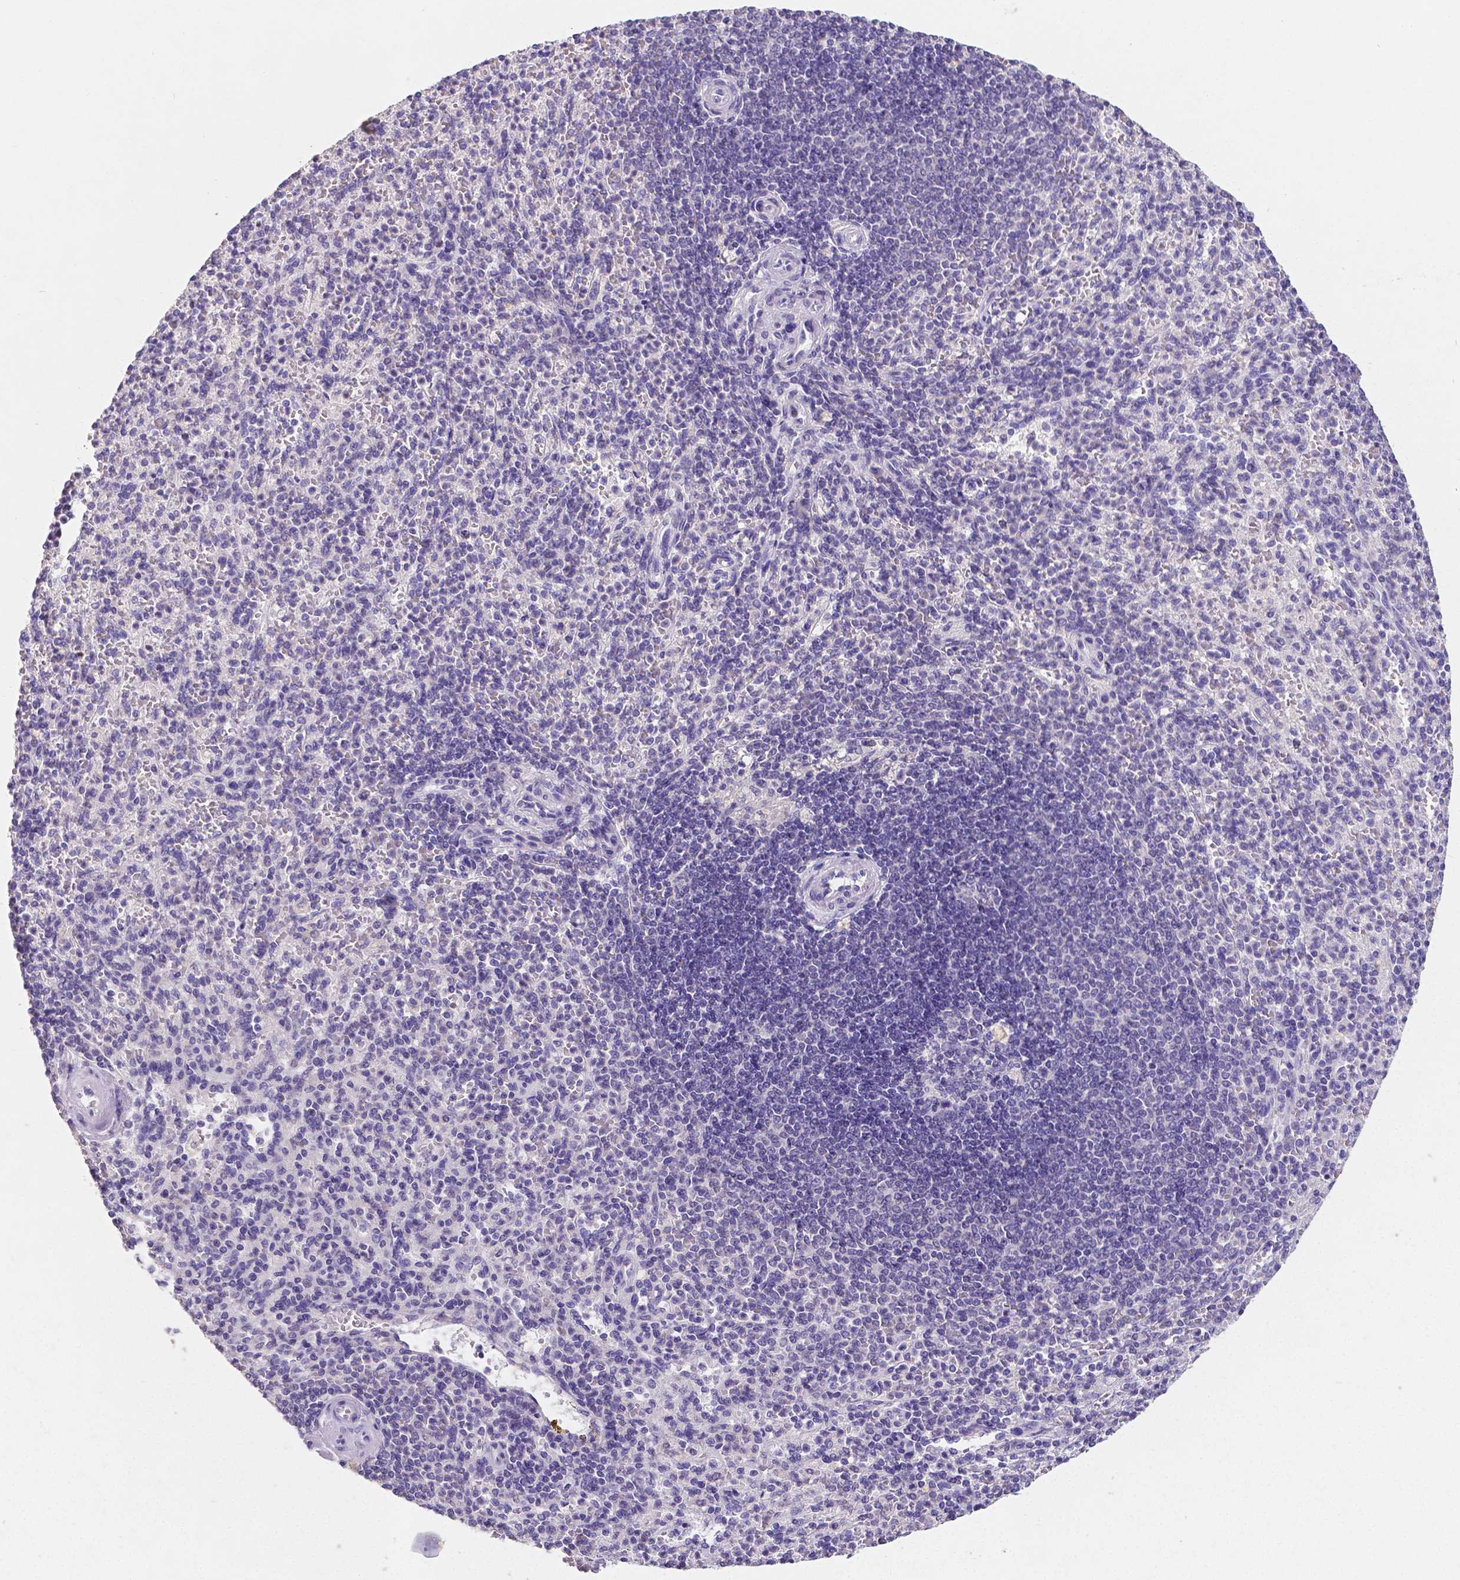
{"staining": {"intensity": "negative", "quantity": "none", "location": "none"}, "tissue": "spleen", "cell_type": "Cells in red pulp", "image_type": "normal", "snomed": [{"axis": "morphology", "description": "Normal tissue, NOS"}, {"axis": "topography", "description": "Spleen"}], "caption": "Micrograph shows no significant protein staining in cells in red pulp of unremarkable spleen.", "gene": "SATB2", "patient": {"sex": "female", "age": 74}}